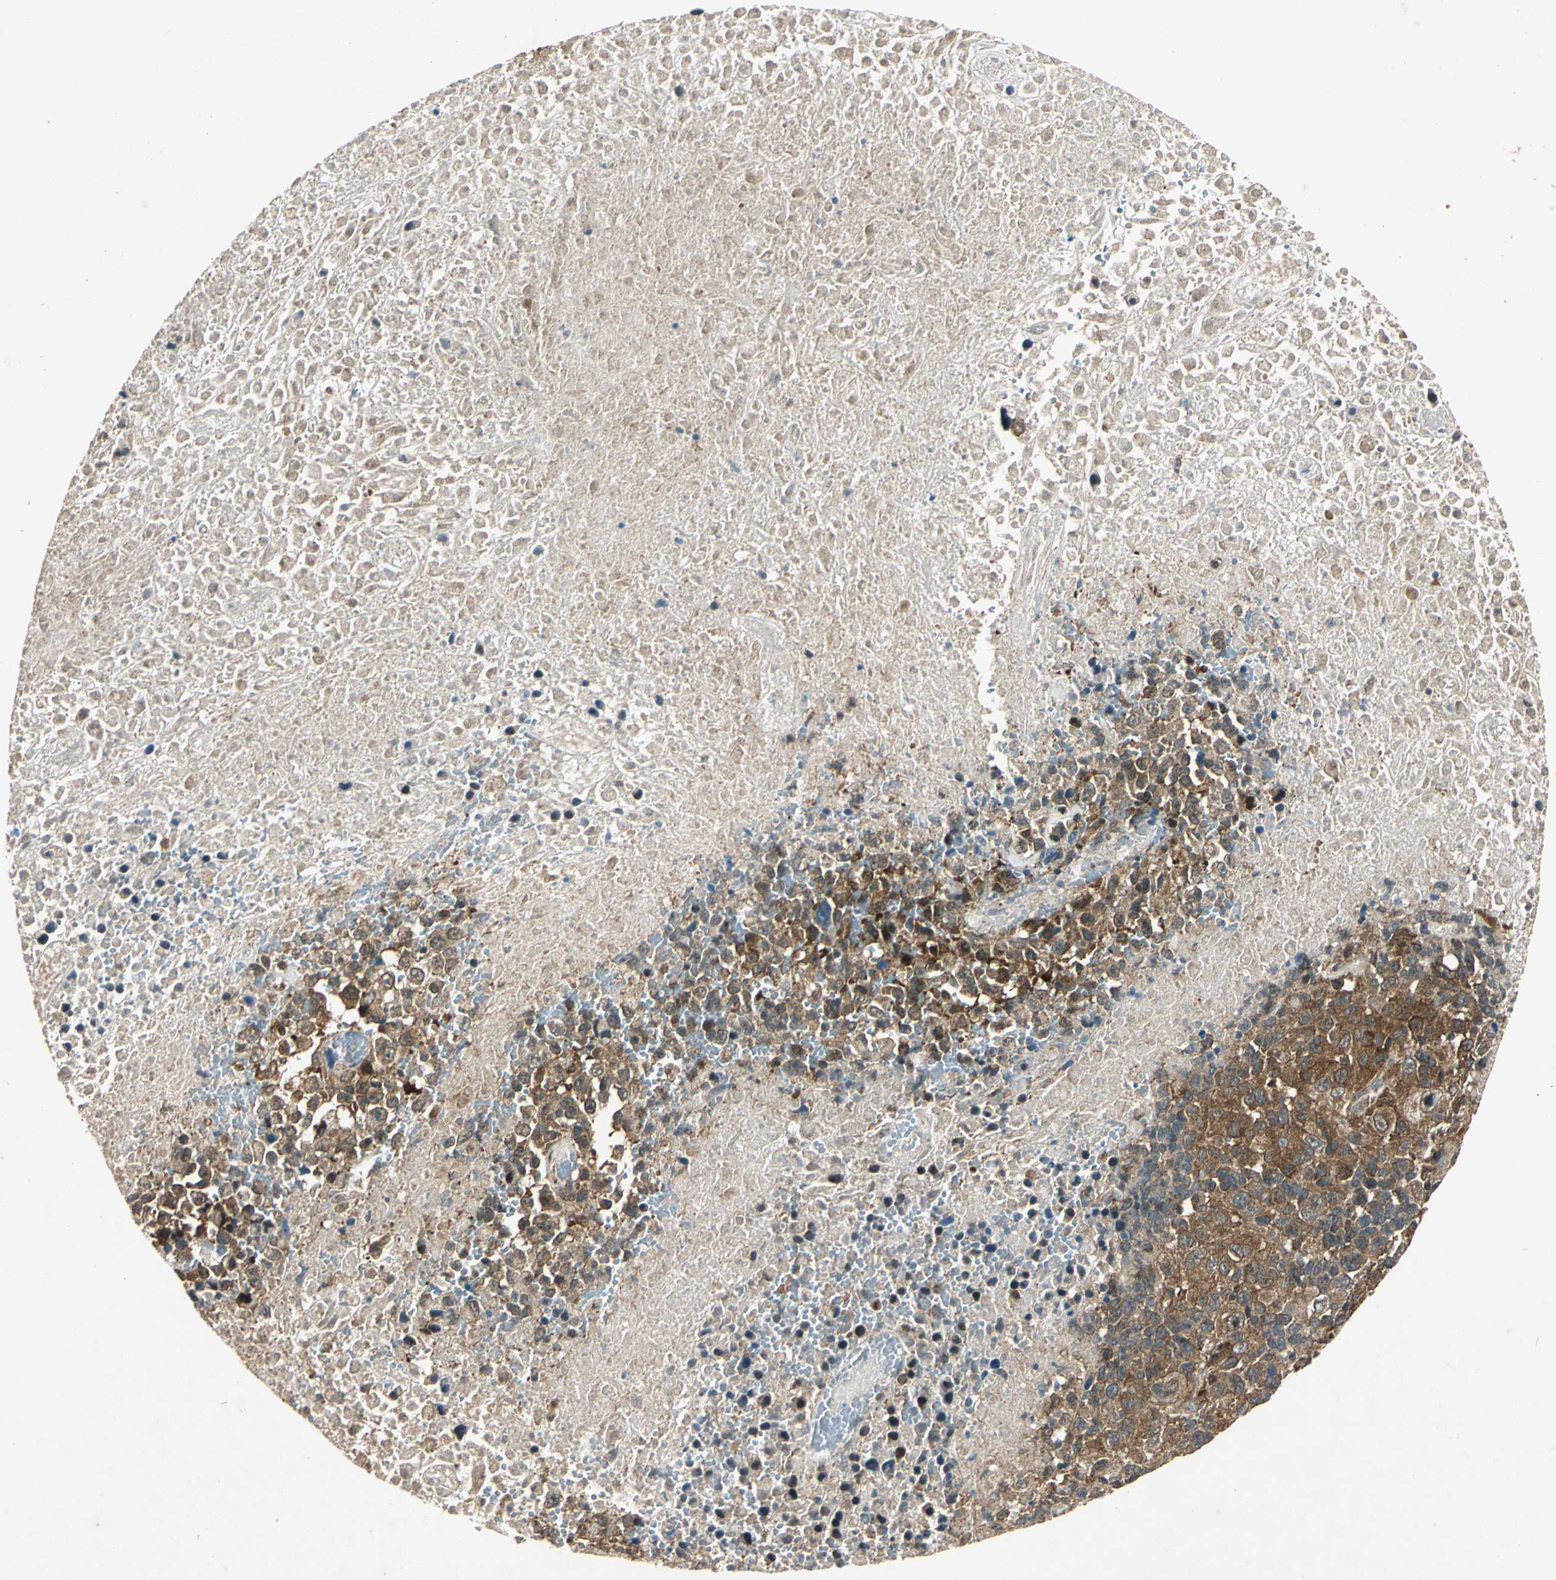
{"staining": {"intensity": "strong", "quantity": ">75%", "location": "cytoplasmic/membranous"}, "tissue": "melanoma", "cell_type": "Tumor cells", "image_type": "cancer", "snomed": [{"axis": "morphology", "description": "Malignant melanoma, Metastatic site"}, {"axis": "topography", "description": "Cerebral cortex"}], "caption": "Immunohistochemical staining of malignant melanoma (metastatic site) displays strong cytoplasmic/membranous protein positivity in about >75% of tumor cells. Using DAB (brown) and hematoxylin (blue) stains, captured at high magnification using brightfield microscopy.", "gene": "AHSA1", "patient": {"sex": "female", "age": 52}}